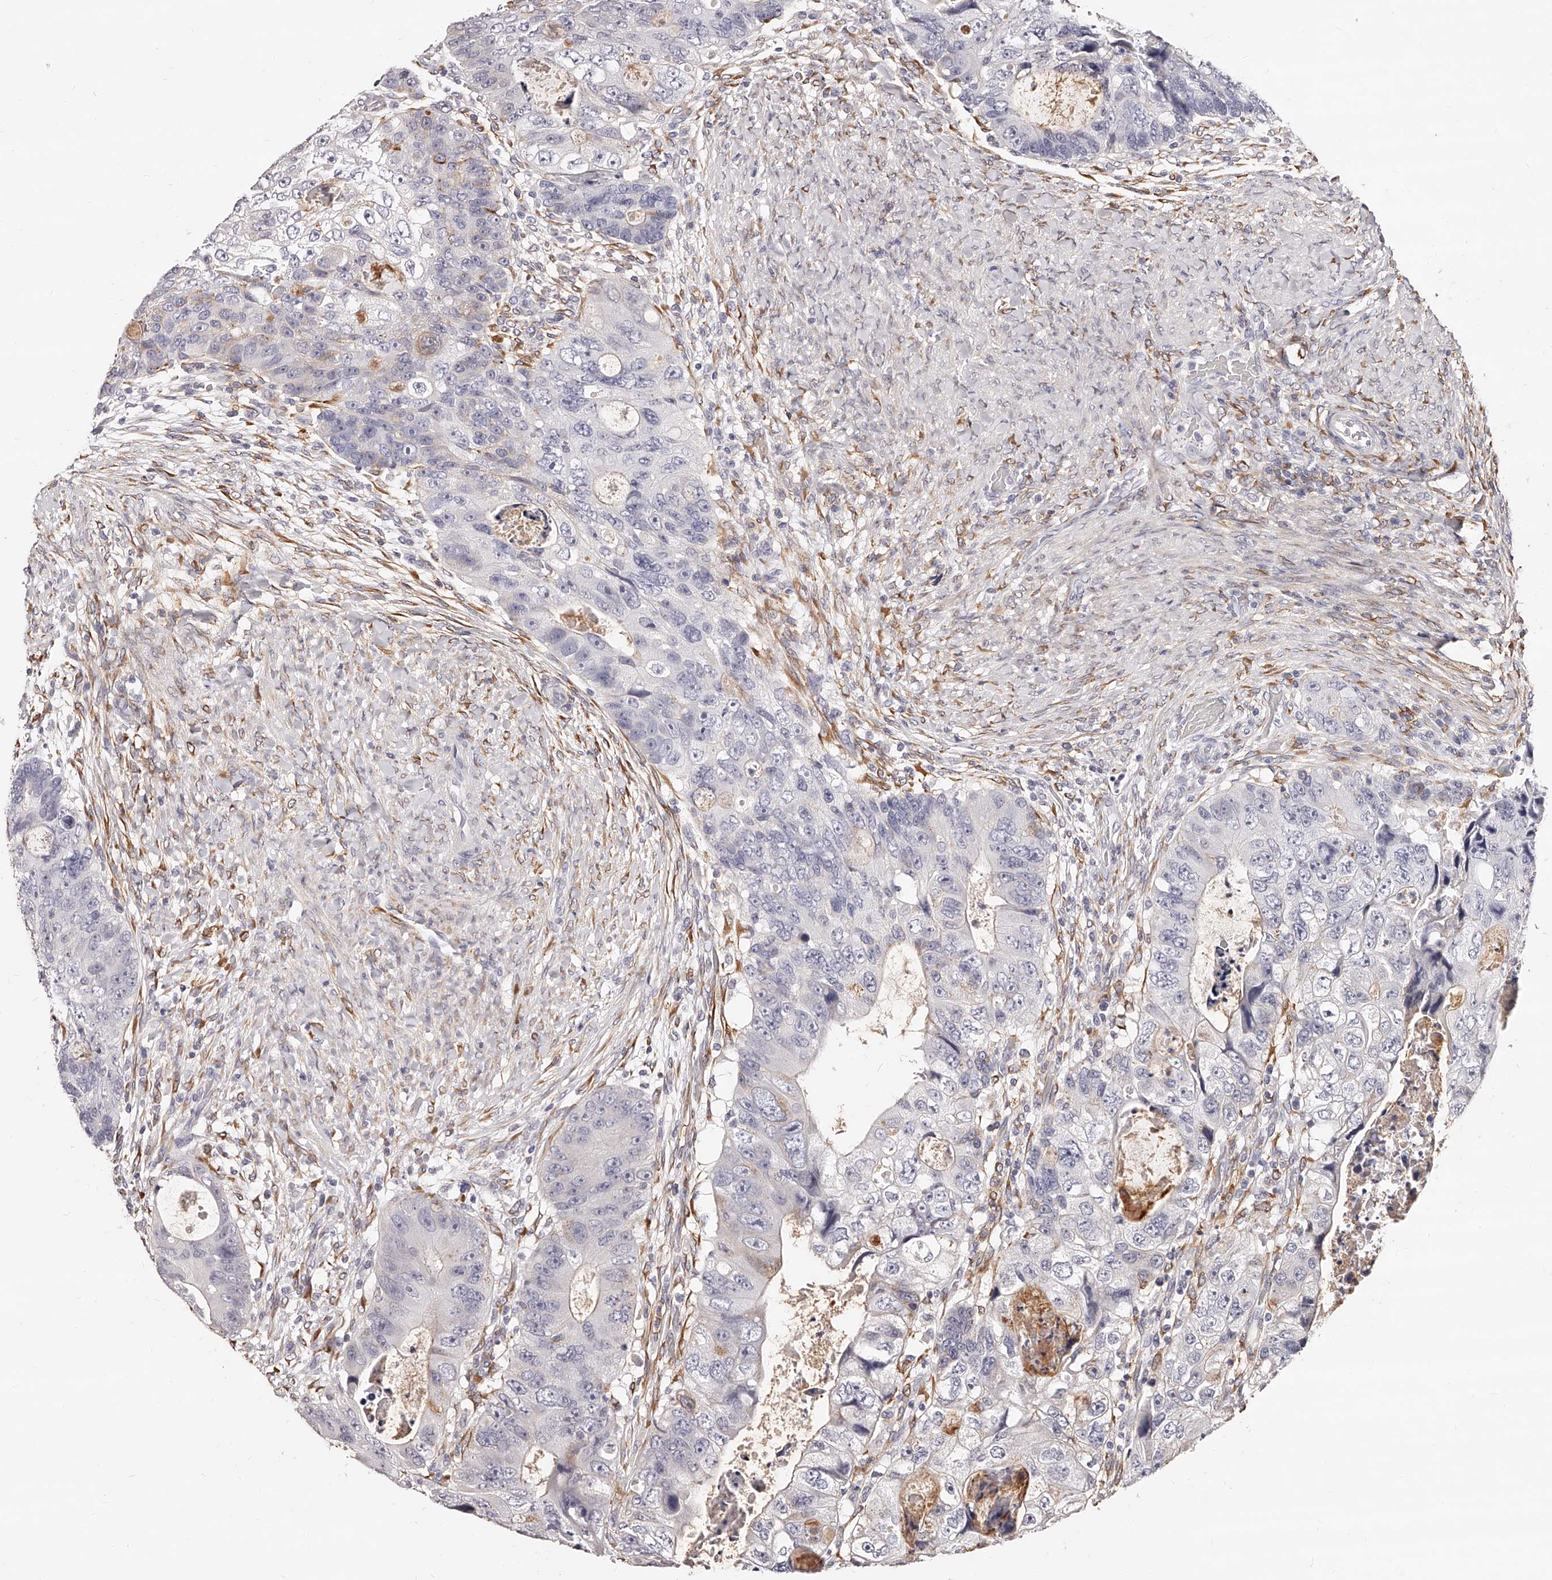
{"staining": {"intensity": "negative", "quantity": "none", "location": "none"}, "tissue": "colorectal cancer", "cell_type": "Tumor cells", "image_type": "cancer", "snomed": [{"axis": "morphology", "description": "Adenocarcinoma, NOS"}, {"axis": "topography", "description": "Rectum"}], "caption": "IHC image of colorectal cancer (adenocarcinoma) stained for a protein (brown), which reveals no expression in tumor cells.", "gene": "CD82", "patient": {"sex": "male", "age": 59}}